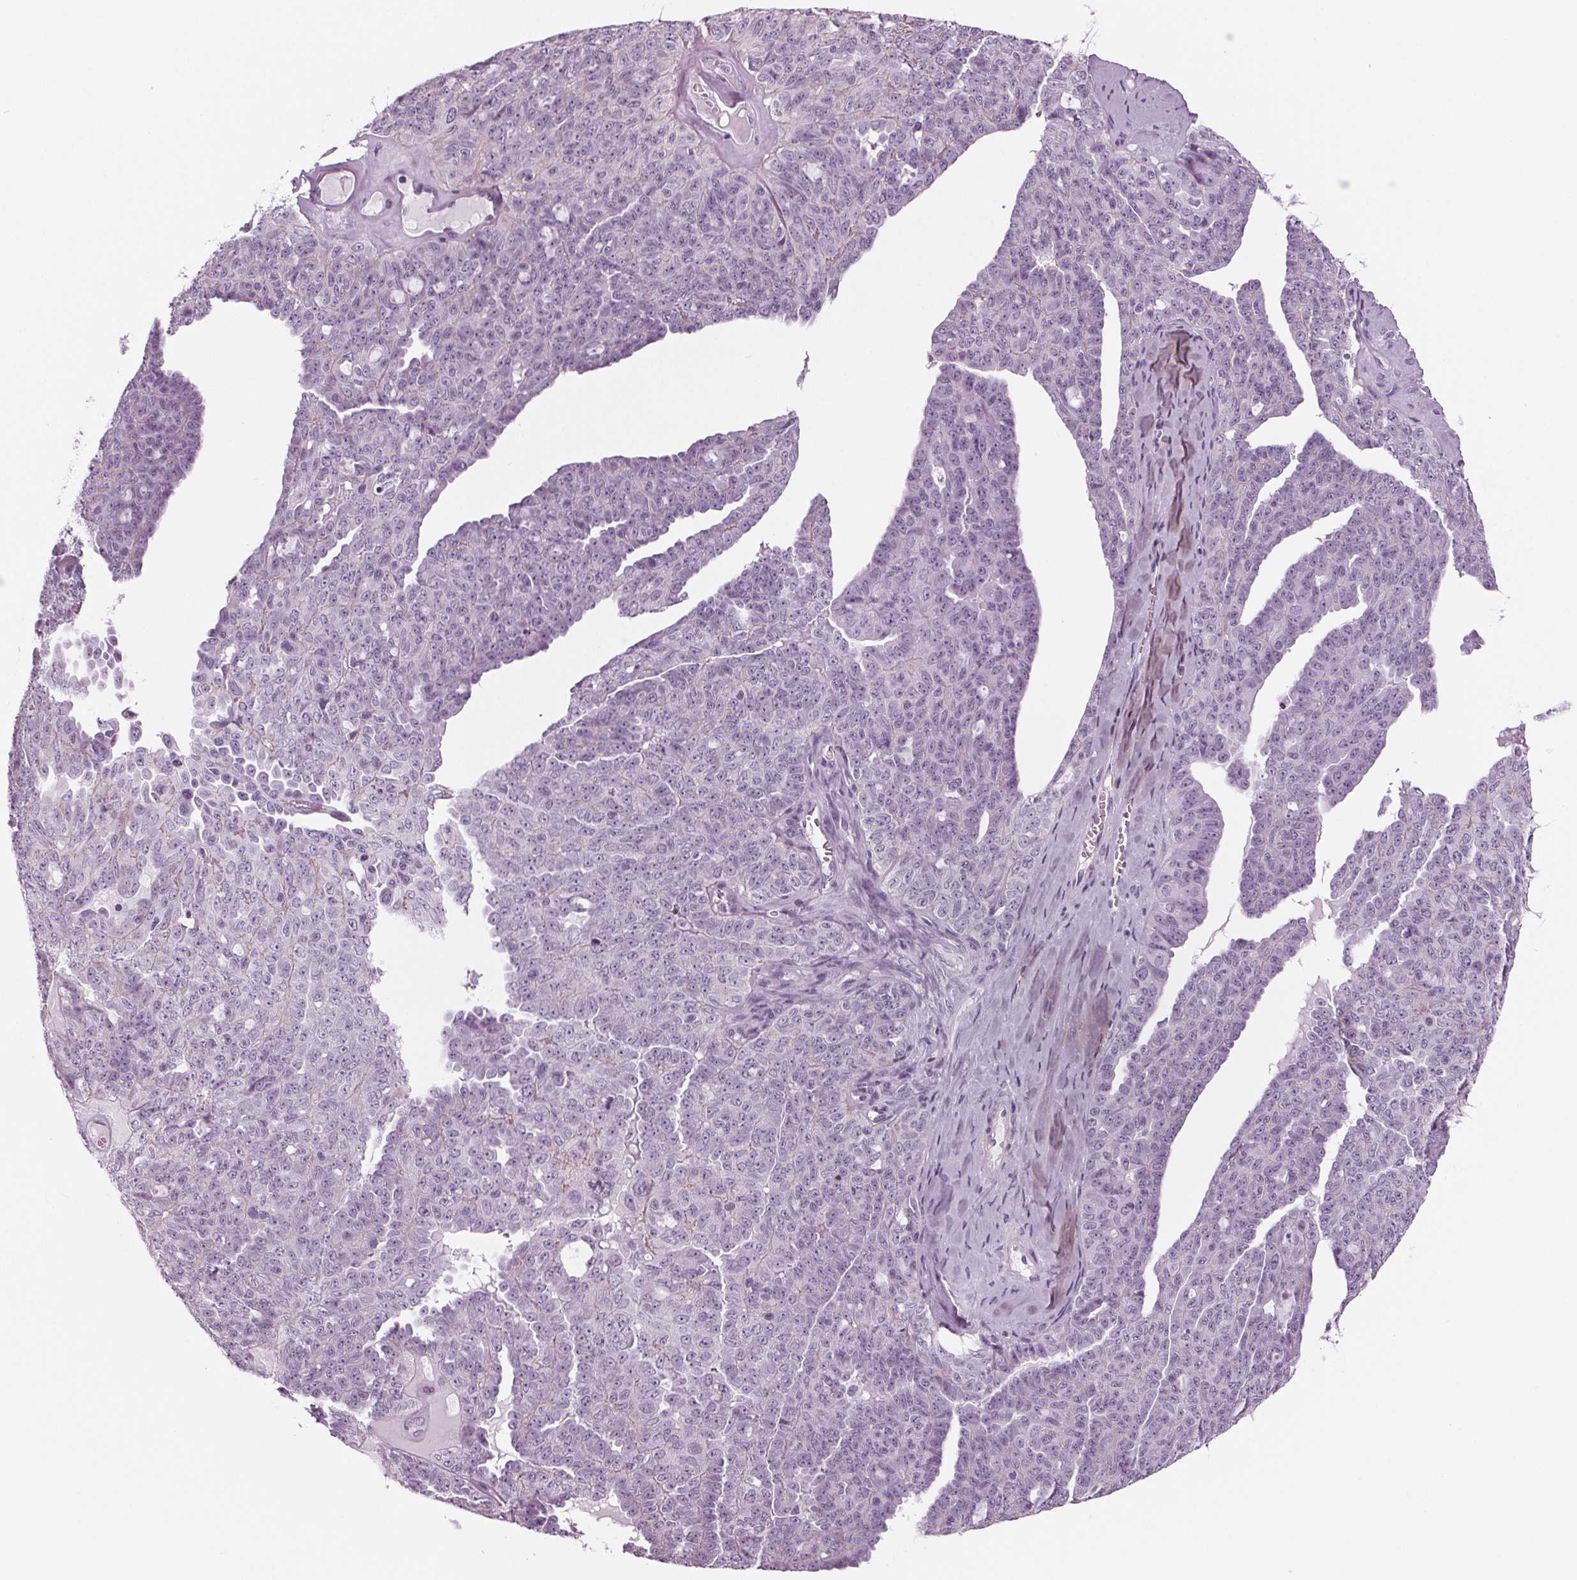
{"staining": {"intensity": "negative", "quantity": "none", "location": "none"}, "tissue": "ovarian cancer", "cell_type": "Tumor cells", "image_type": "cancer", "snomed": [{"axis": "morphology", "description": "Cystadenocarcinoma, serous, NOS"}, {"axis": "topography", "description": "Ovary"}], "caption": "Protein analysis of ovarian cancer exhibits no significant staining in tumor cells.", "gene": "BHLHE22", "patient": {"sex": "female", "age": 71}}